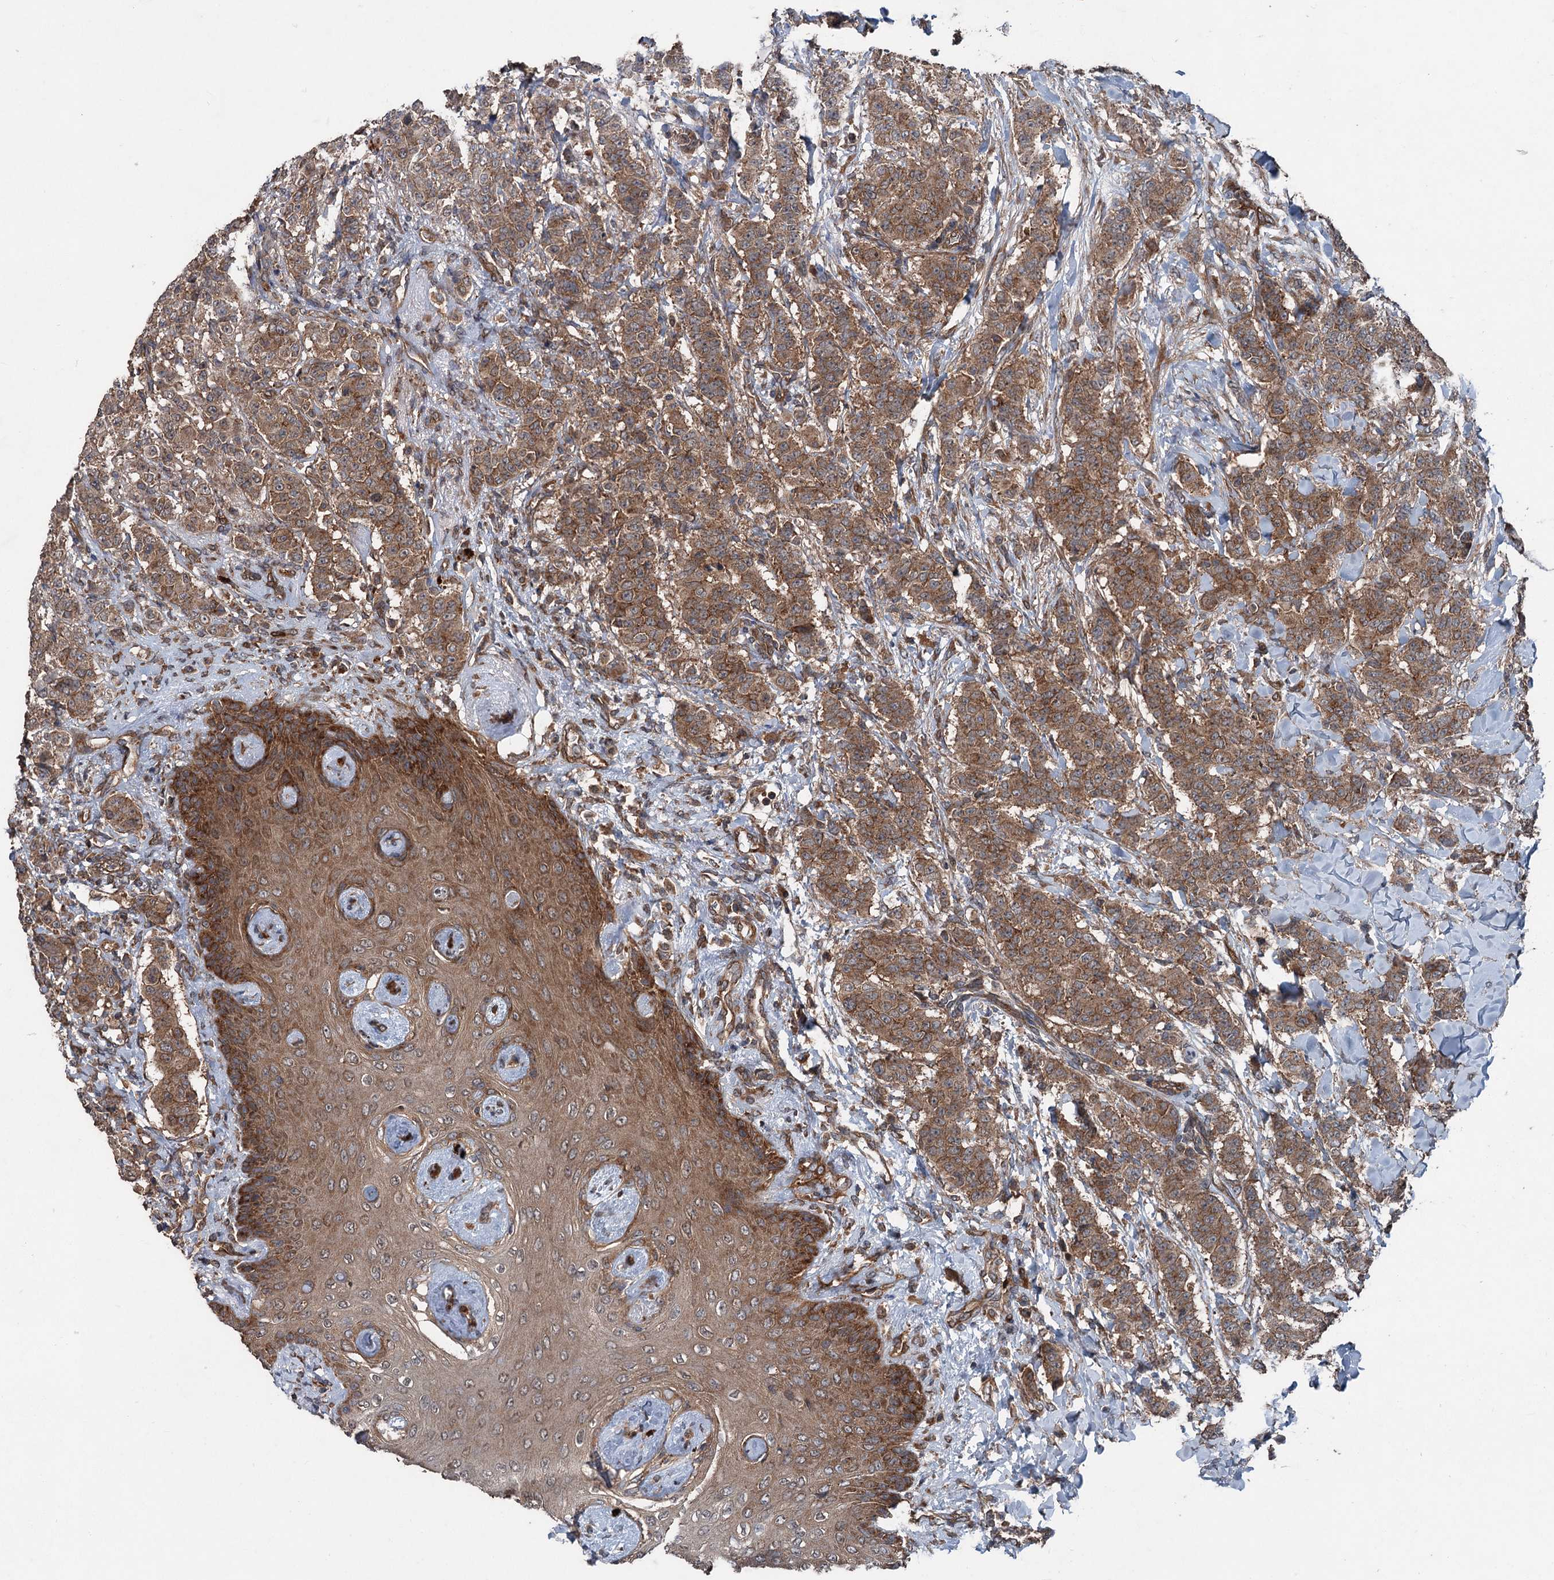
{"staining": {"intensity": "moderate", "quantity": ">75%", "location": "cytoplasmic/membranous"}, "tissue": "breast cancer", "cell_type": "Tumor cells", "image_type": "cancer", "snomed": [{"axis": "morphology", "description": "Duct carcinoma"}, {"axis": "topography", "description": "Breast"}], "caption": "This image reveals IHC staining of breast intraductal carcinoma, with medium moderate cytoplasmic/membranous positivity in approximately >75% of tumor cells.", "gene": "RNF214", "patient": {"sex": "female", "age": 40}}